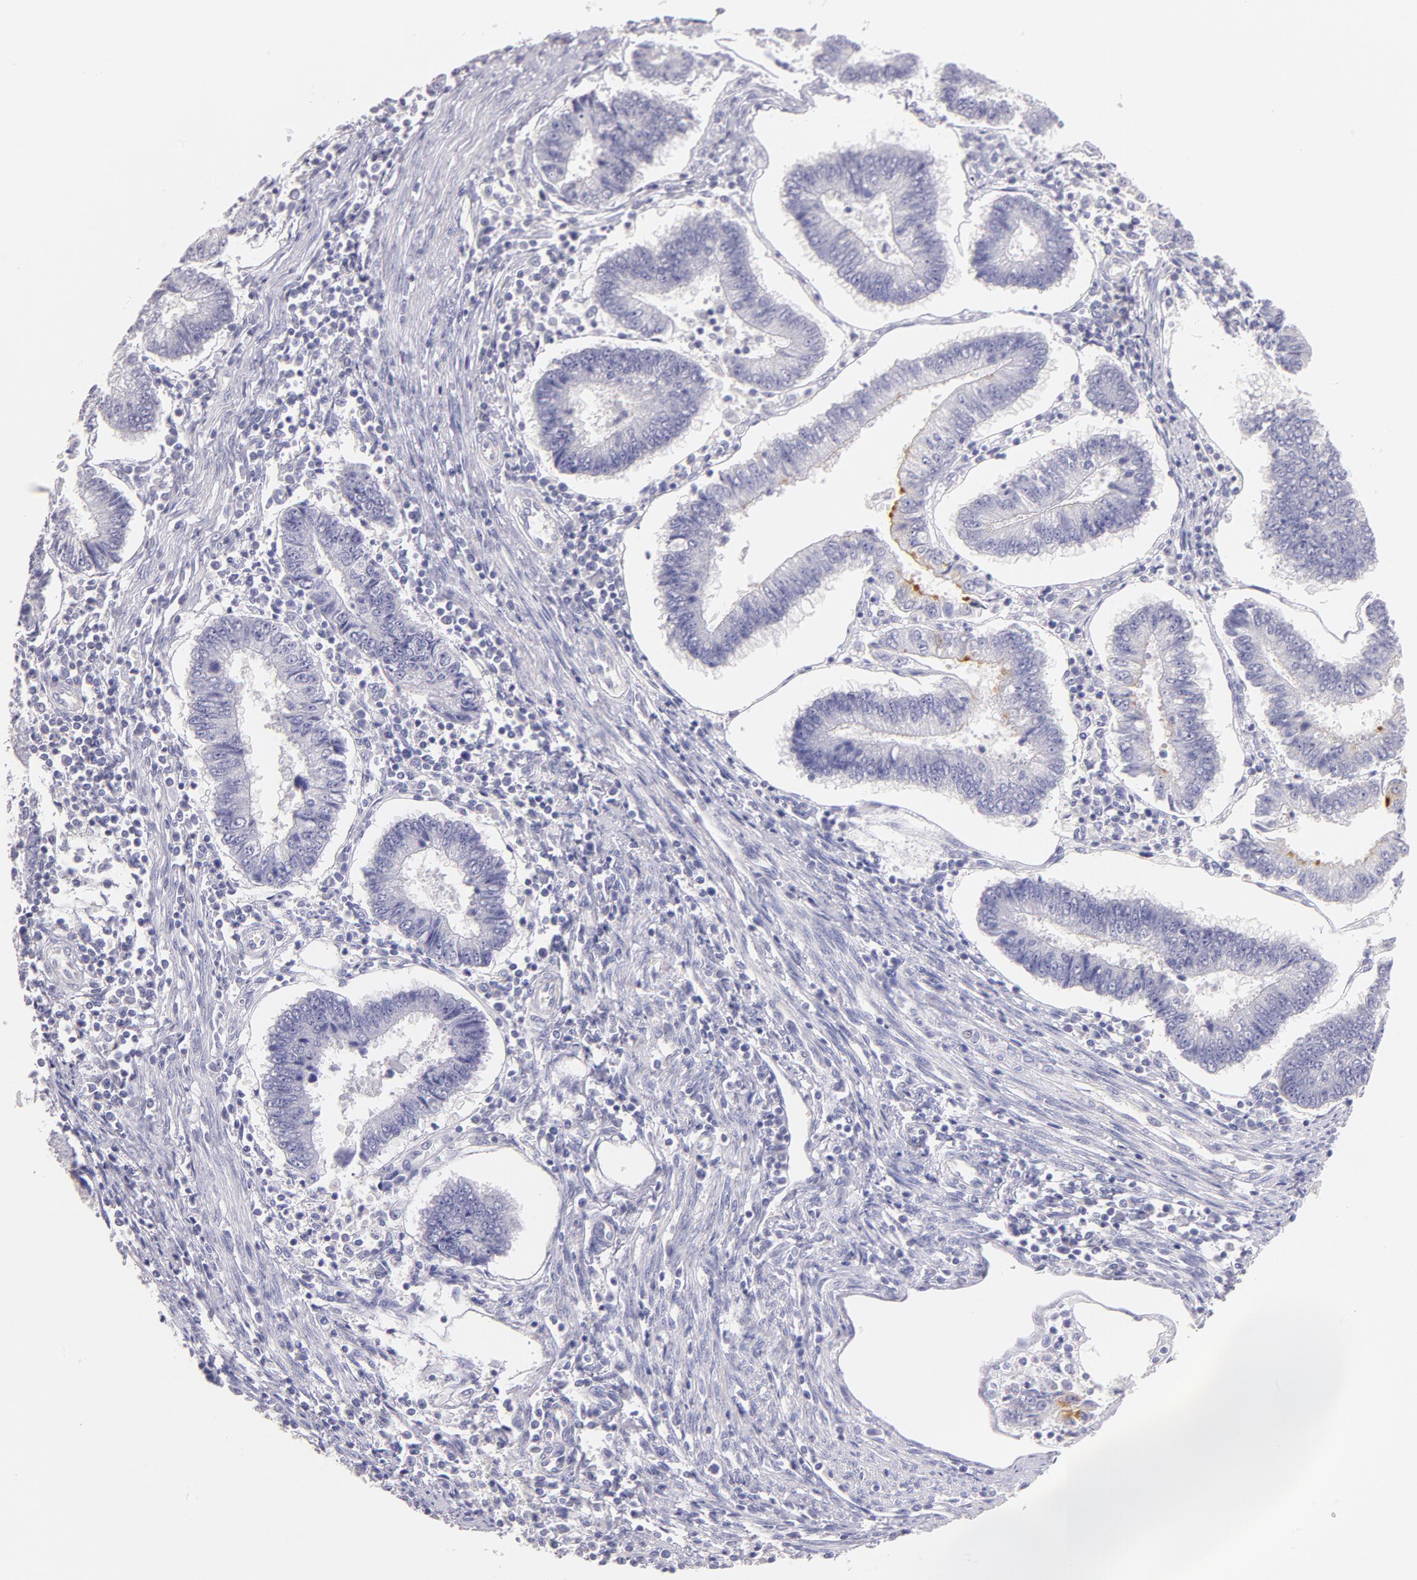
{"staining": {"intensity": "negative", "quantity": "none", "location": "none"}, "tissue": "endometrial cancer", "cell_type": "Tumor cells", "image_type": "cancer", "snomed": [{"axis": "morphology", "description": "Adenocarcinoma, NOS"}, {"axis": "topography", "description": "Endometrium"}], "caption": "Adenocarcinoma (endometrial) was stained to show a protein in brown. There is no significant expression in tumor cells.", "gene": "CD44", "patient": {"sex": "female", "age": 75}}